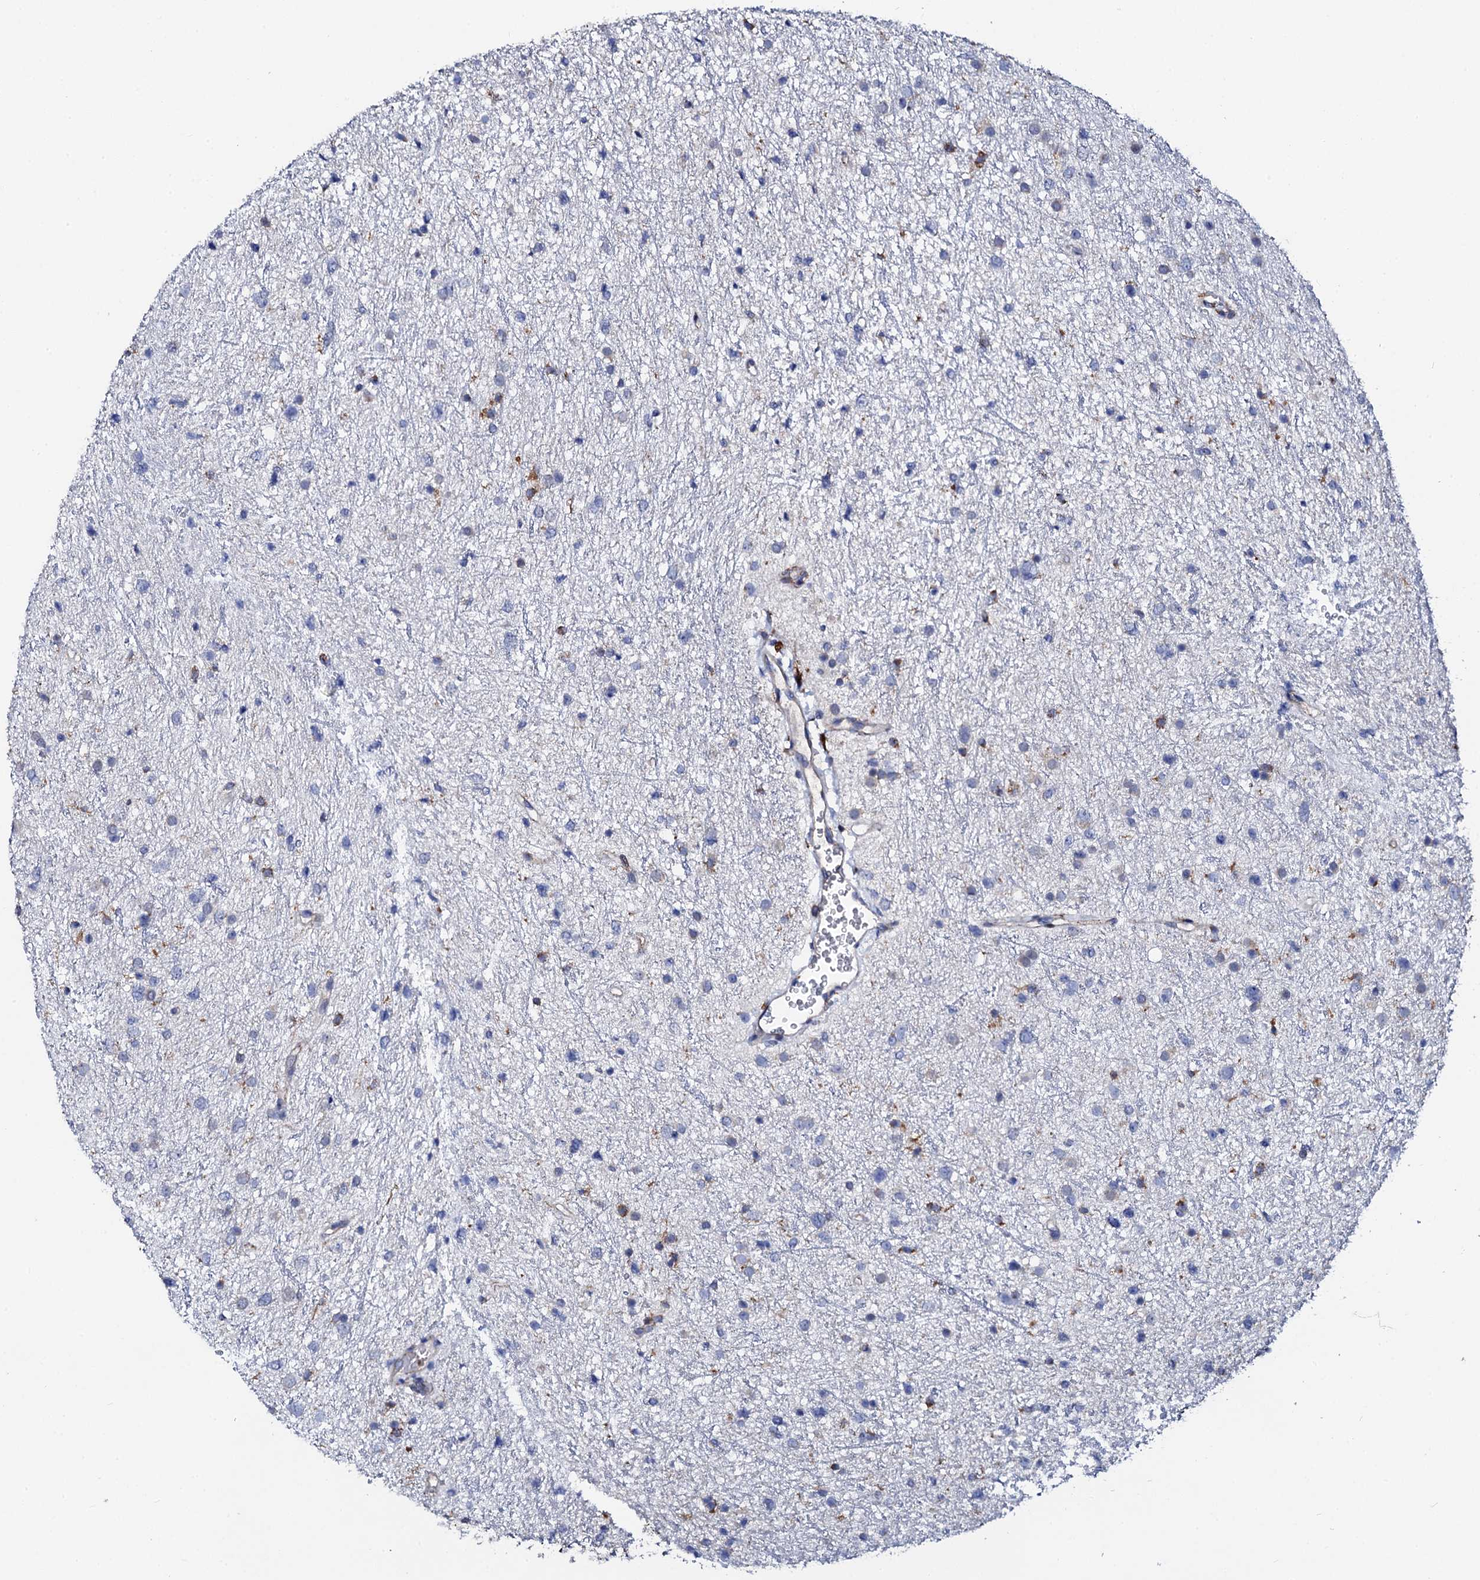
{"staining": {"intensity": "negative", "quantity": "none", "location": "none"}, "tissue": "glioma", "cell_type": "Tumor cells", "image_type": "cancer", "snomed": [{"axis": "morphology", "description": "Glioma, malignant, Low grade"}, {"axis": "topography", "description": "Cerebral cortex"}], "caption": "A histopathology image of glioma stained for a protein shows no brown staining in tumor cells.", "gene": "TCIRG1", "patient": {"sex": "female", "age": 39}}